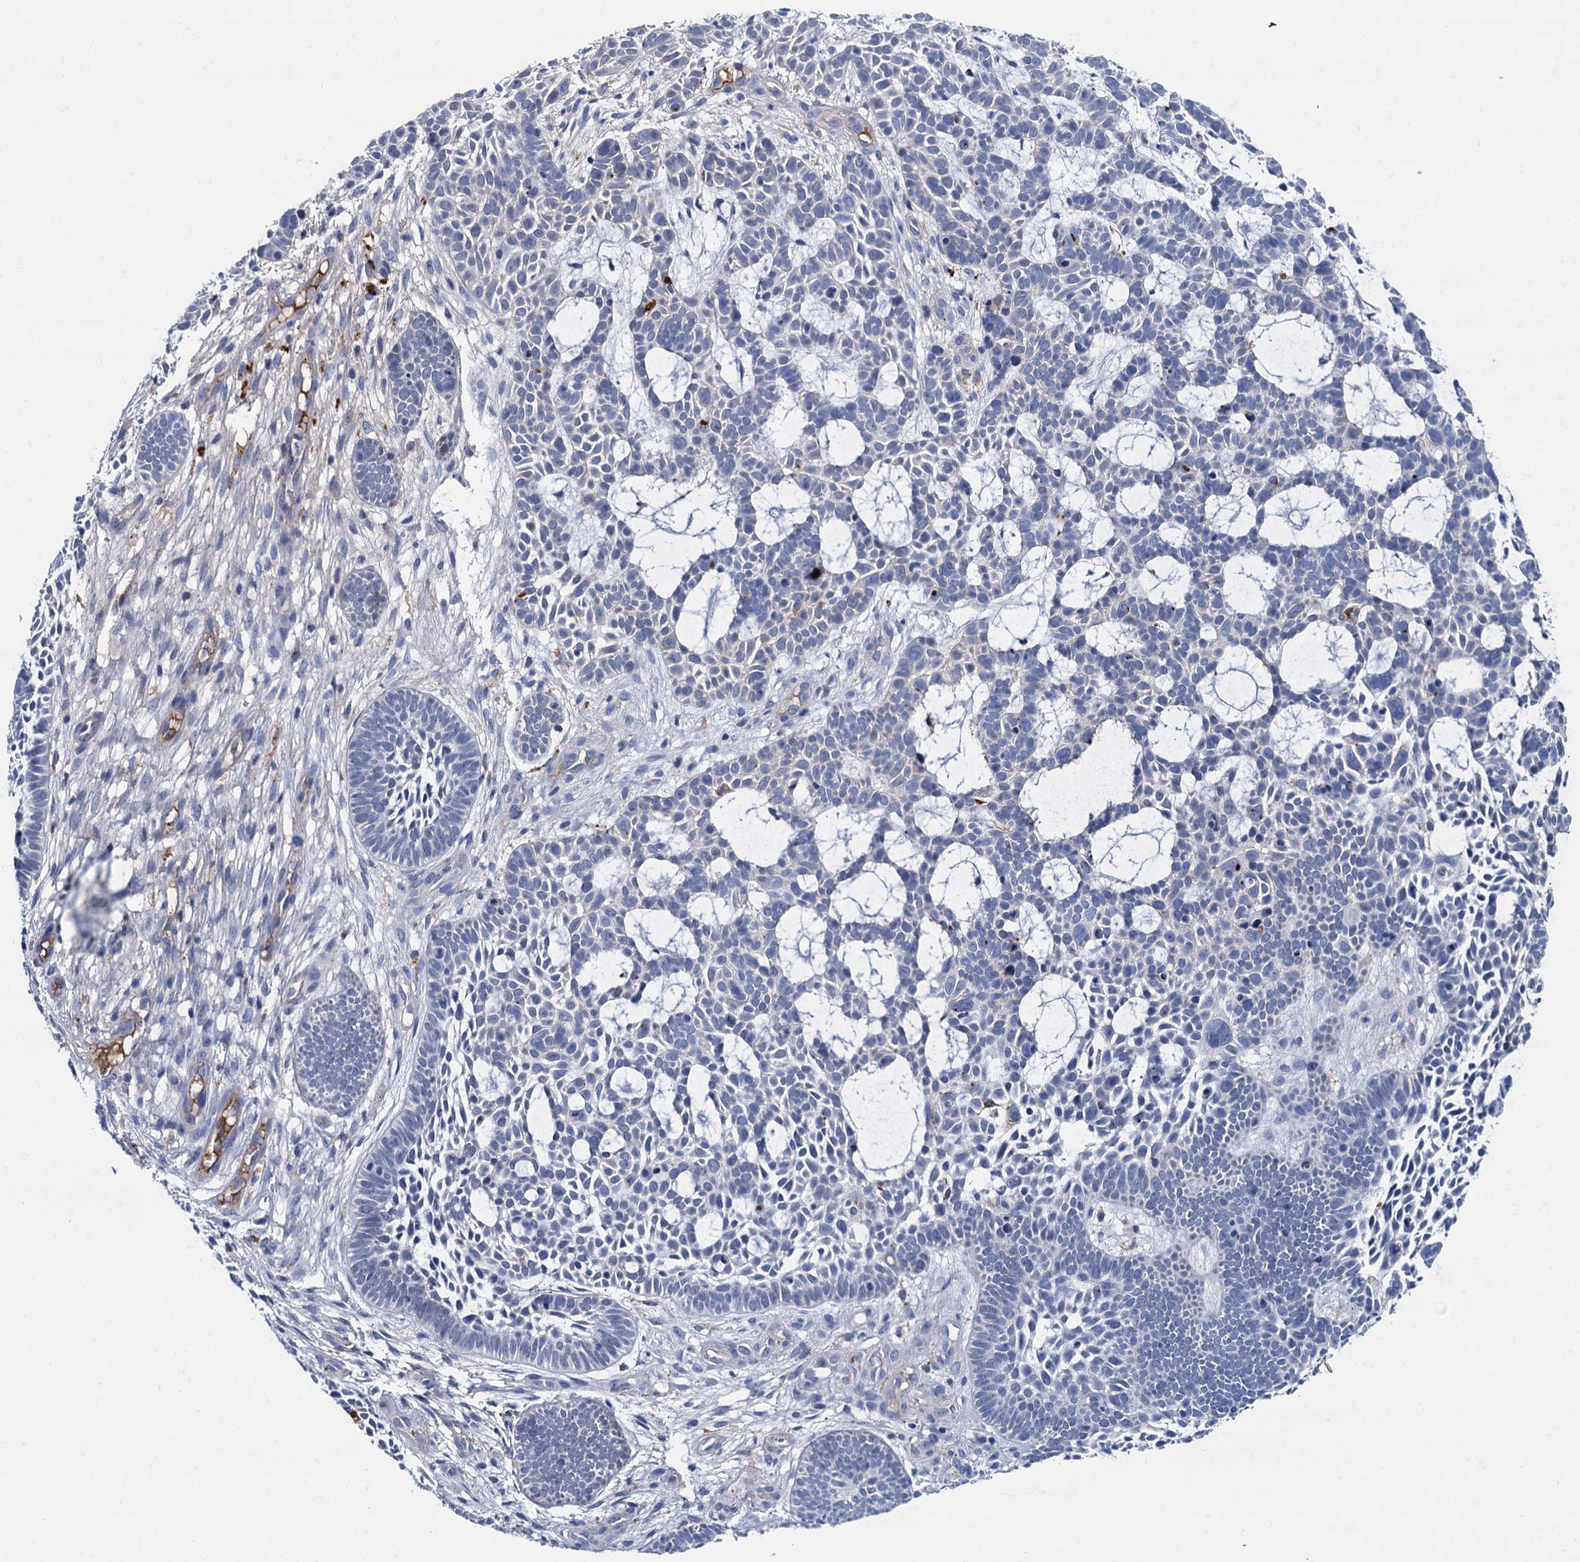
{"staining": {"intensity": "negative", "quantity": "none", "location": "none"}, "tissue": "skin cancer", "cell_type": "Tumor cells", "image_type": "cancer", "snomed": [{"axis": "morphology", "description": "Basal cell carcinoma"}, {"axis": "topography", "description": "Skin"}], "caption": "Photomicrograph shows no significant protein positivity in tumor cells of basal cell carcinoma (skin).", "gene": "APOD", "patient": {"sex": "male", "age": 89}}